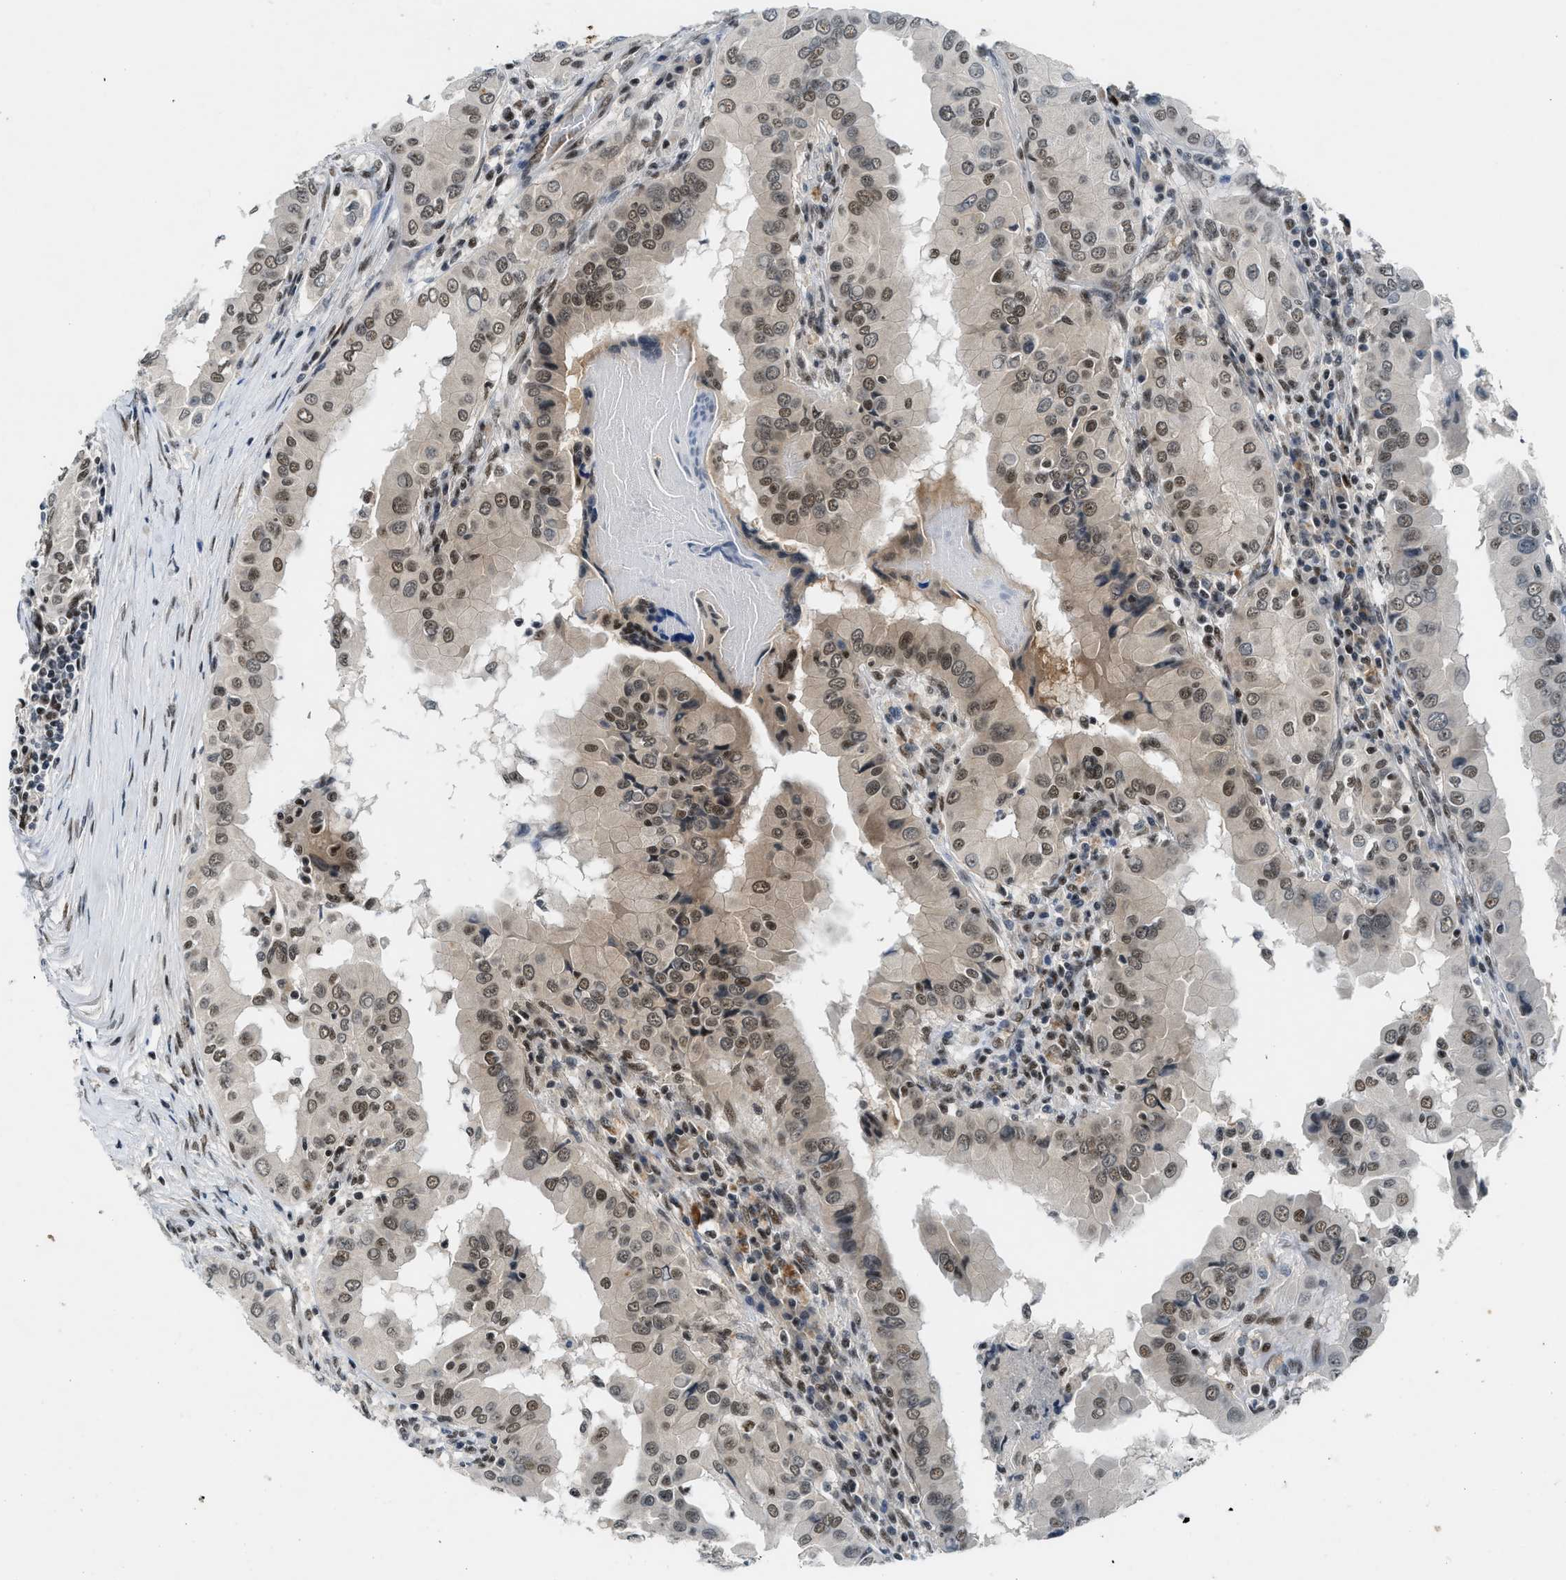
{"staining": {"intensity": "moderate", "quantity": ">75%", "location": "cytoplasmic/membranous,nuclear"}, "tissue": "thyroid cancer", "cell_type": "Tumor cells", "image_type": "cancer", "snomed": [{"axis": "morphology", "description": "Papillary adenocarcinoma, NOS"}, {"axis": "topography", "description": "Thyroid gland"}], "caption": "Tumor cells exhibit moderate cytoplasmic/membranous and nuclear positivity in about >75% of cells in thyroid cancer.", "gene": "NCOA1", "patient": {"sex": "male", "age": 33}}